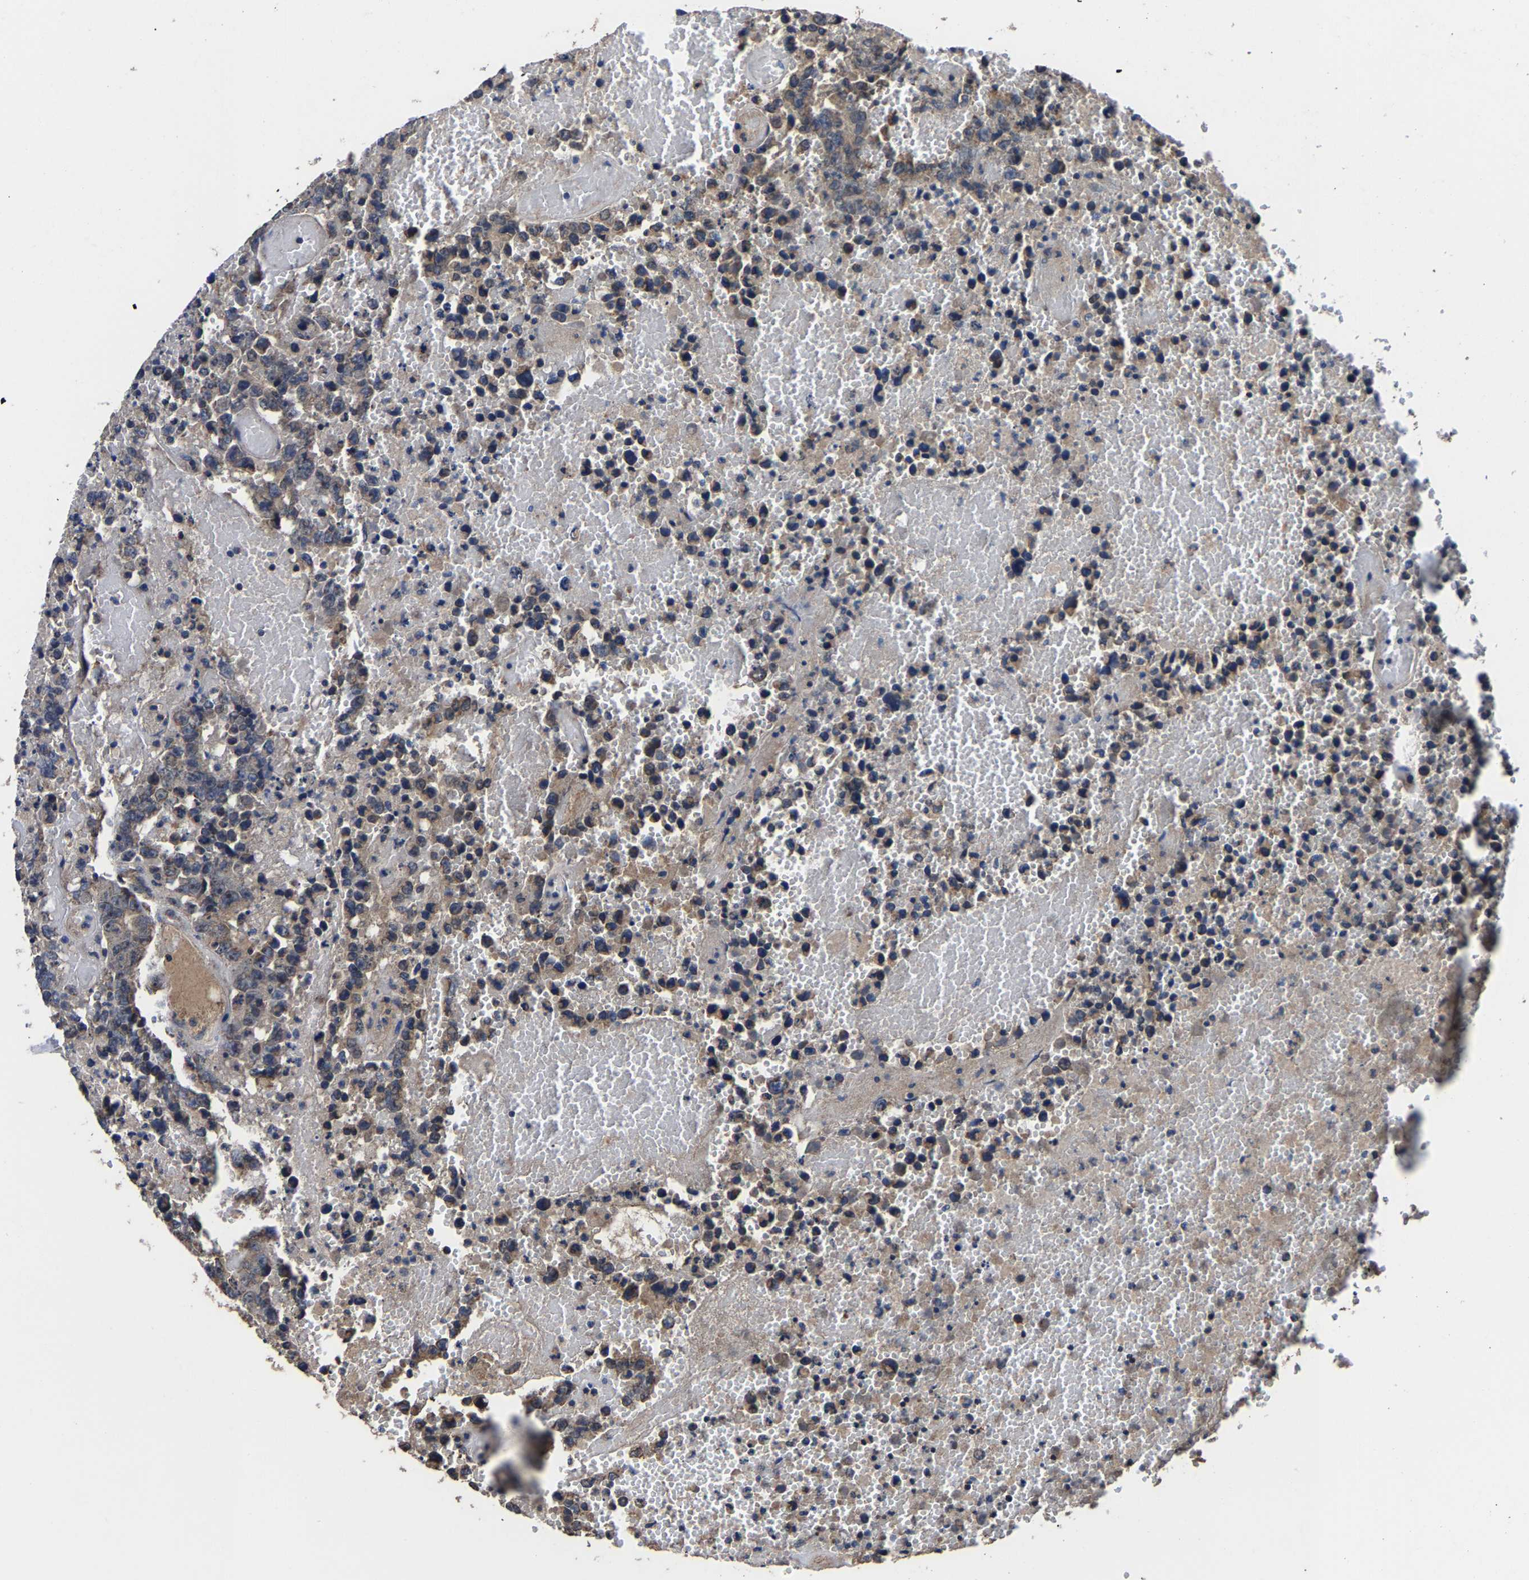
{"staining": {"intensity": "weak", "quantity": ">75%", "location": "cytoplasmic/membranous"}, "tissue": "testis cancer", "cell_type": "Tumor cells", "image_type": "cancer", "snomed": [{"axis": "morphology", "description": "Carcinoma, Embryonal, NOS"}, {"axis": "topography", "description": "Testis"}], "caption": "Weak cytoplasmic/membranous staining is seen in approximately >75% of tumor cells in testis embryonal carcinoma. Immunohistochemistry stains the protein in brown and the nuclei are stained blue.", "gene": "ZCCHC7", "patient": {"sex": "male", "age": 25}}